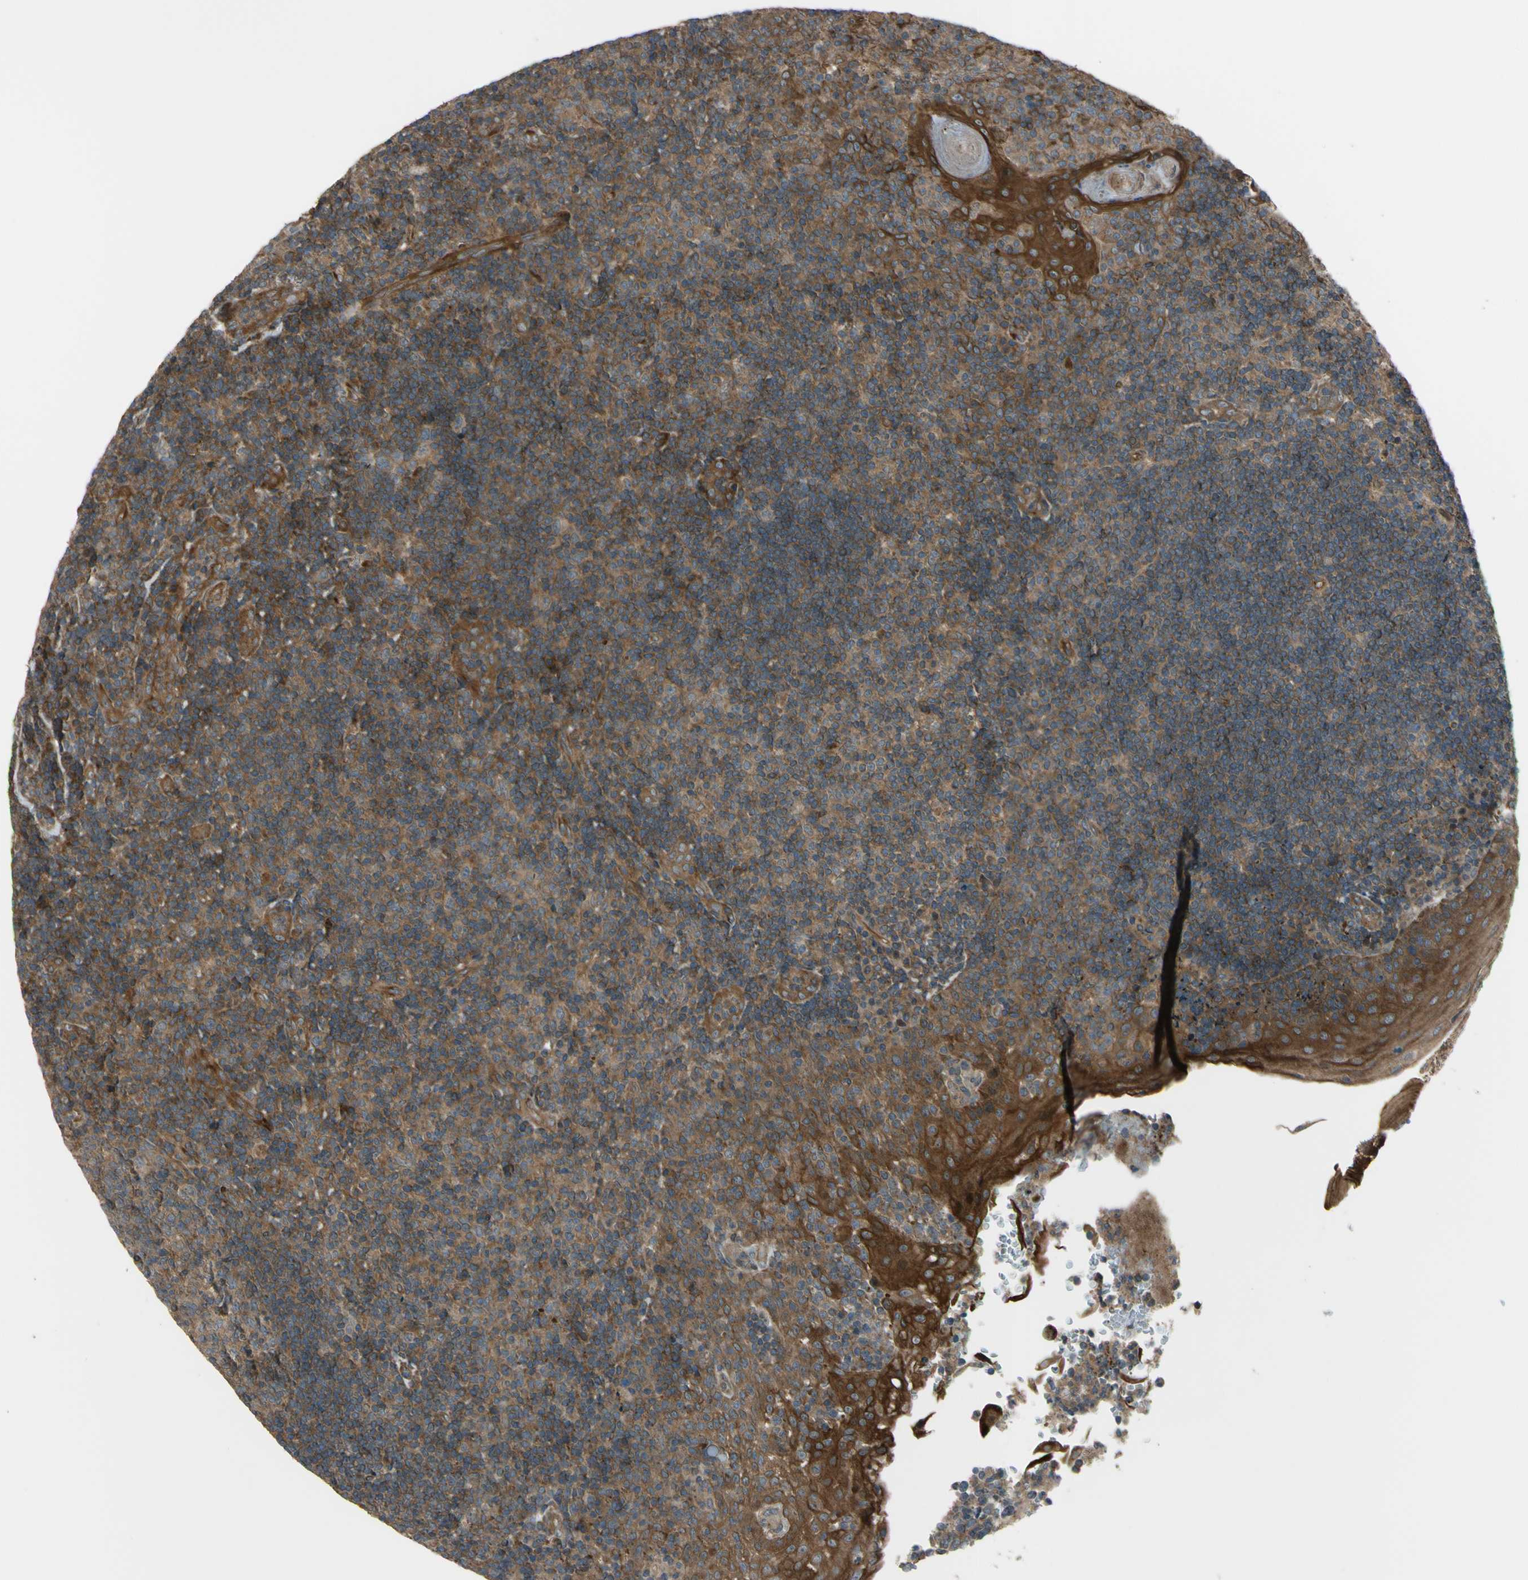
{"staining": {"intensity": "moderate", "quantity": ">75%", "location": "cytoplasmic/membranous"}, "tissue": "tonsil", "cell_type": "Germinal center cells", "image_type": "normal", "snomed": [{"axis": "morphology", "description": "Normal tissue, NOS"}, {"axis": "topography", "description": "Tonsil"}], "caption": "Tonsil was stained to show a protein in brown. There is medium levels of moderate cytoplasmic/membranous positivity in approximately >75% of germinal center cells. Nuclei are stained in blue.", "gene": "FLII", "patient": {"sex": "female", "age": 40}}